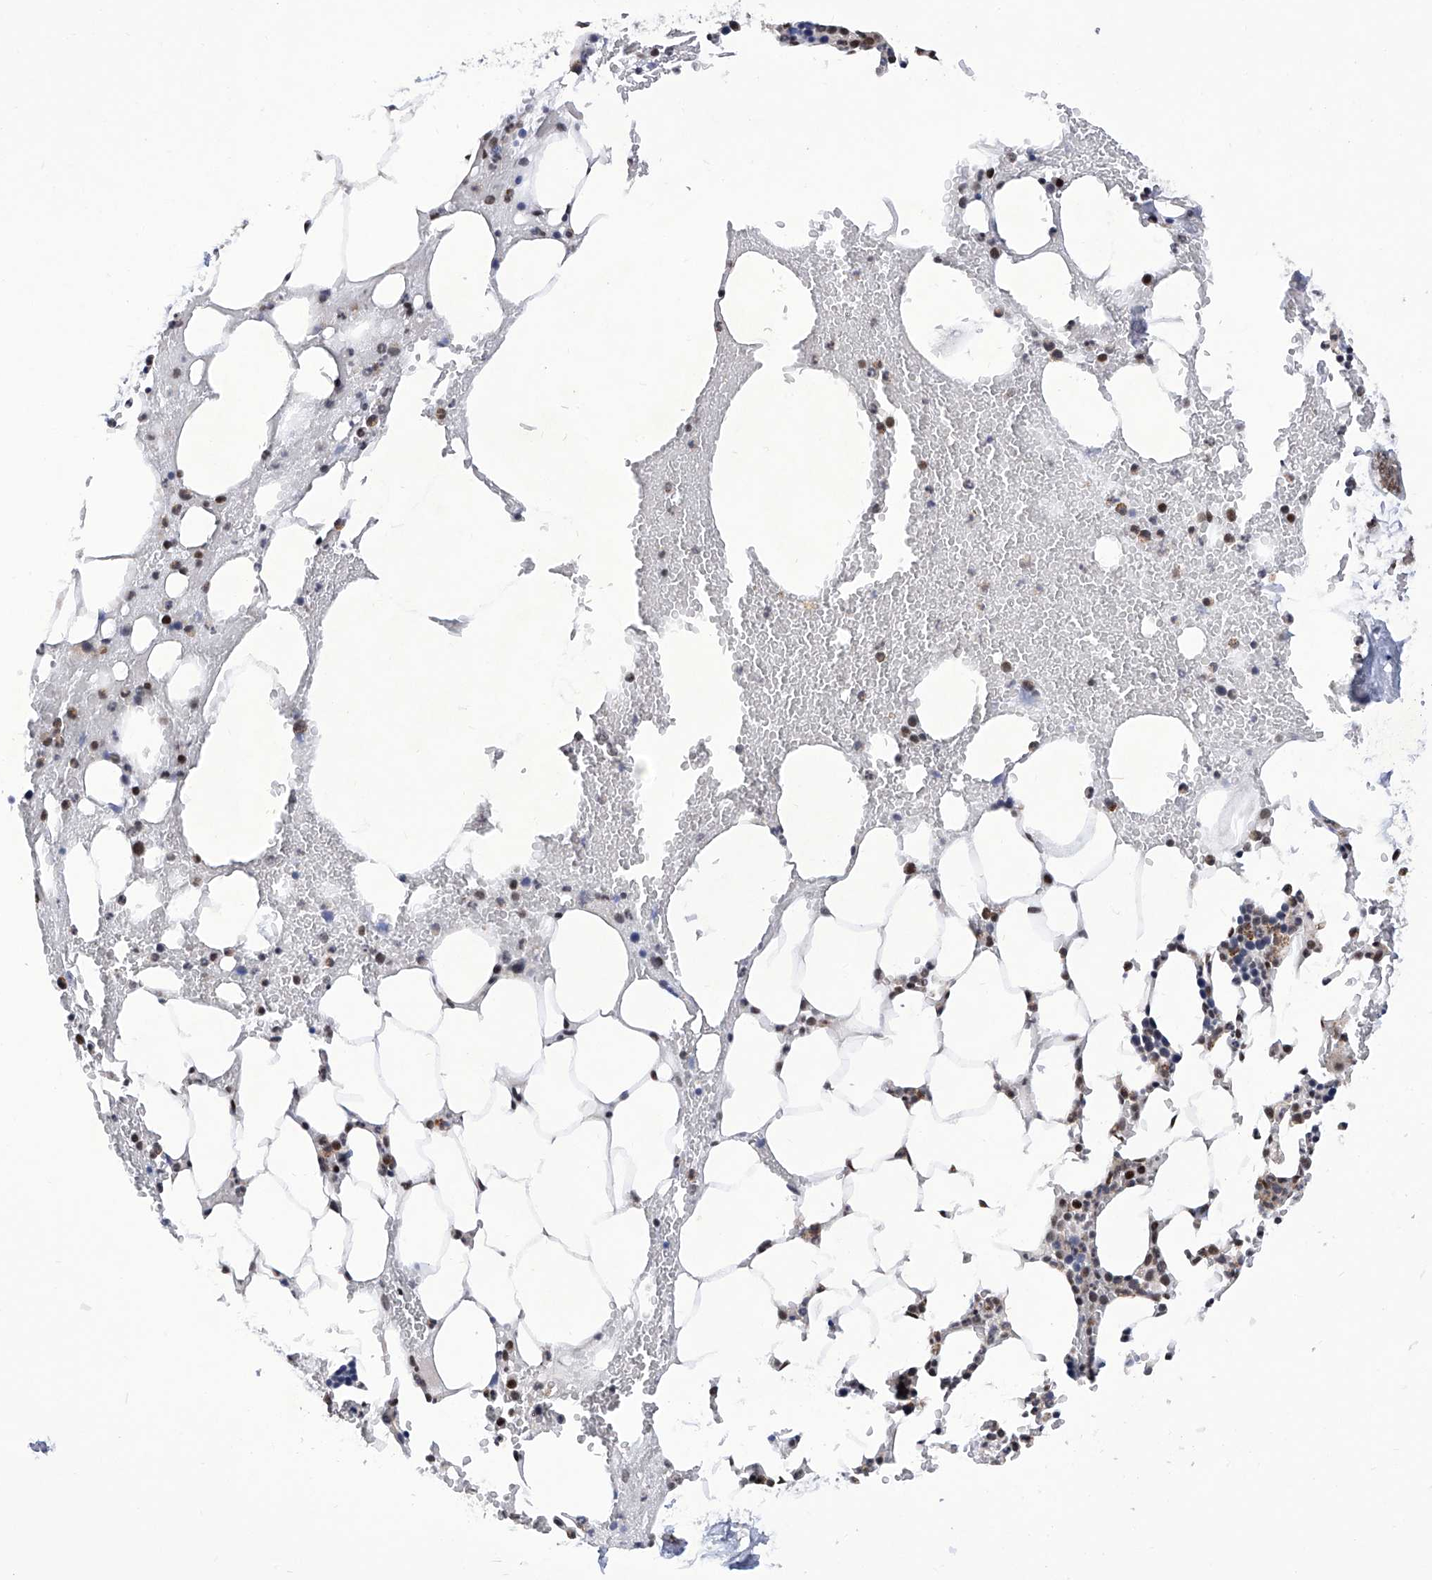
{"staining": {"intensity": "weak", "quantity": "25%-75%", "location": "nuclear"}, "tissue": "bone marrow", "cell_type": "Hematopoietic cells", "image_type": "normal", "snomed": [{"axis": "morphology", "description": "Normal tissue, NOS"}, {"axis": "morphology", "description": "Inflammation, NOS"}, {"axis": "topography", "description": "Bone marrow"}], "caption": "Human bone marrow stained with a brown dye demonstrates weak nuclear positive staining in about 25%-75% of hematopoietic cells.", "gene": "RAD54L", "patient": {"sex": "female", "age": 78}}